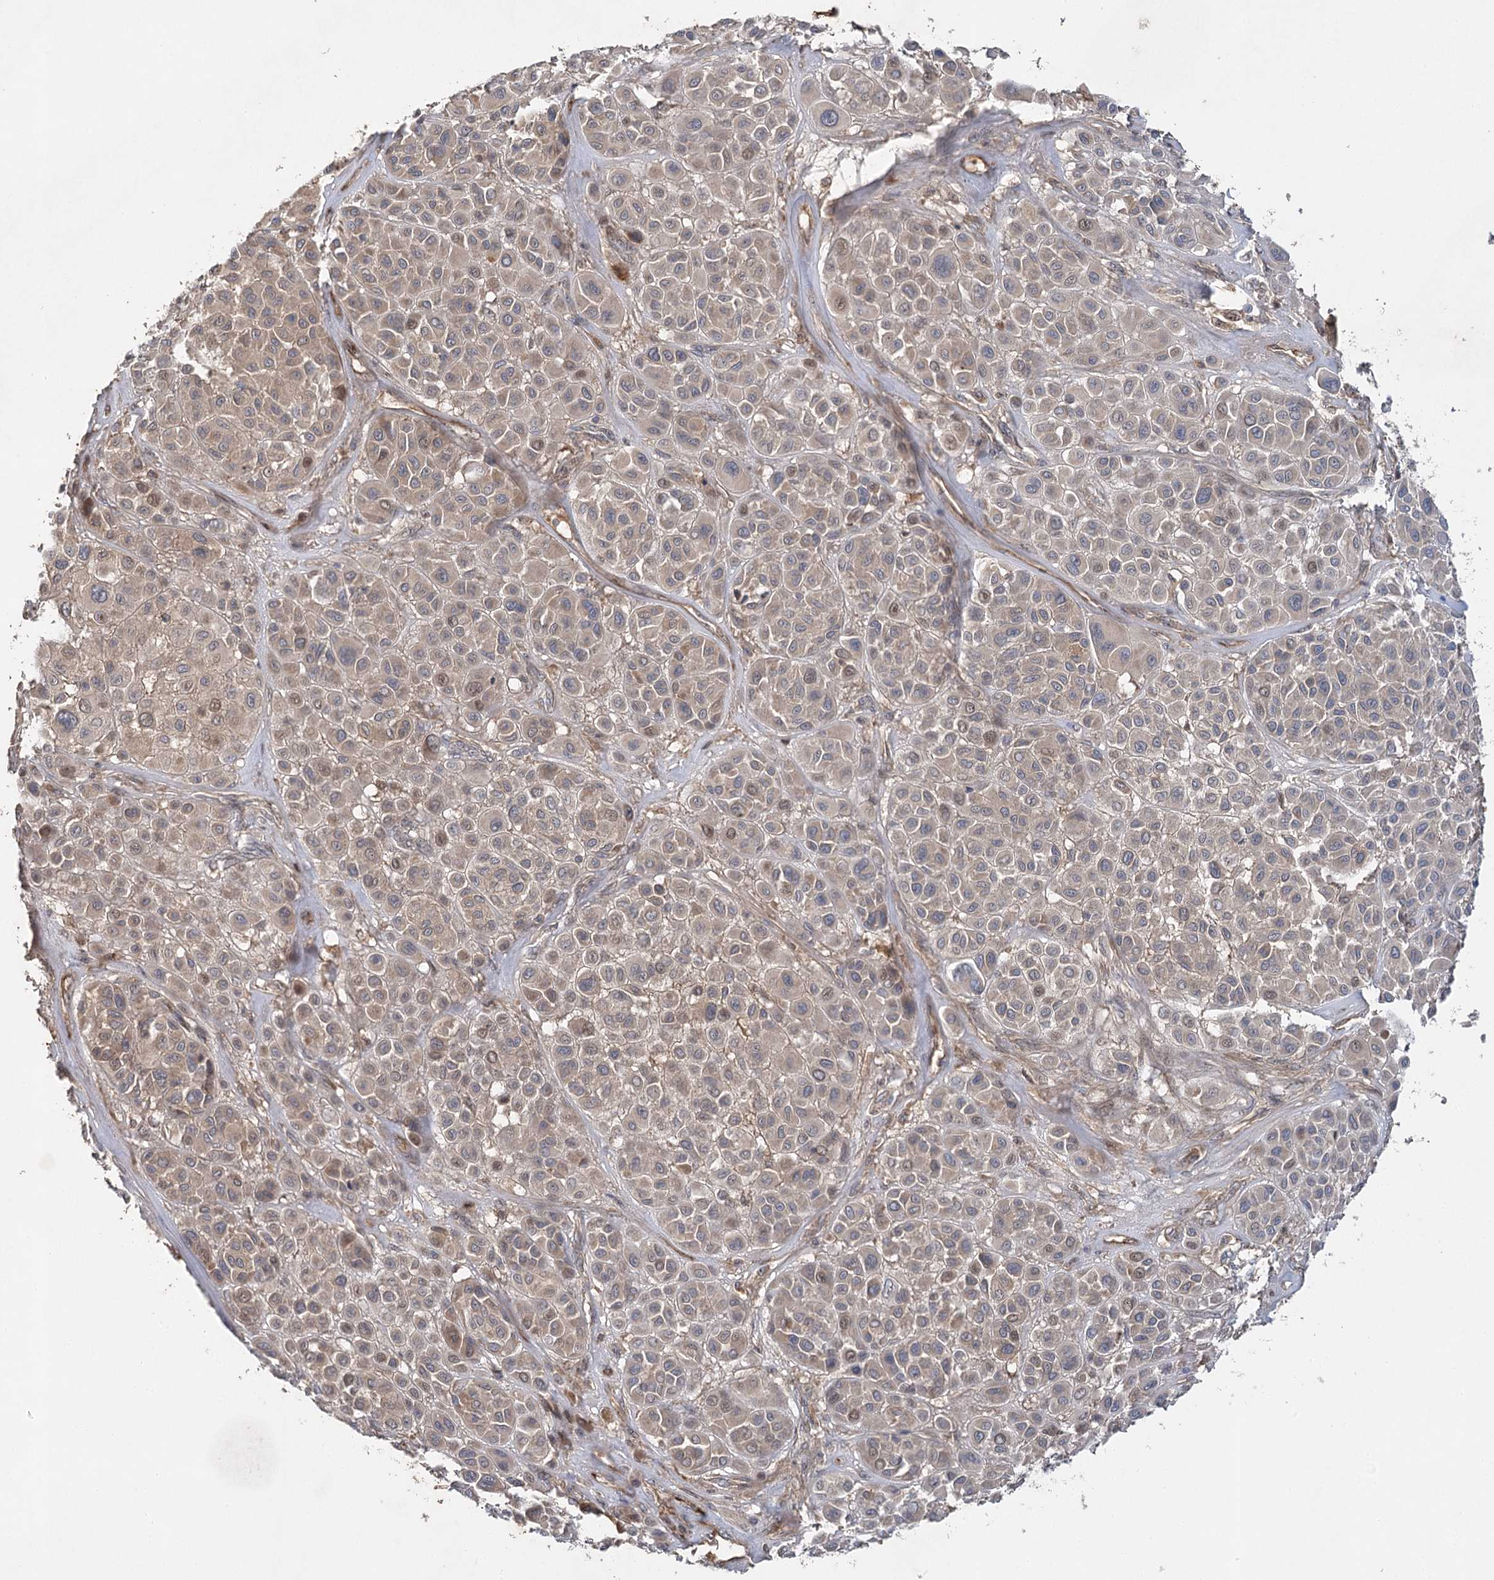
{"staining": {"intensity": "weak", "quantity": ">75%", "location": "cytoplasmic/membranous"}, "tissue": "melanoma", "cell_type": "Tumor cells", "image_type": "cancer", "snomed": [{"axis": "morphology", "description": "Malignant melanoma, Metastatic site"}, {"axis": "topography", "description": "Soft tissue"}], "caption": "Immunohistochemistry image of neoplastic tissue: human malignant melanoma (metastatic site) stained using IHC shows low levels of weak protein expression localized specifically in the cytoplasmic/membranous of tumor cells, appearing as a cytoplasmic/membranous brown color.", "gene": "RAPGEF6", "patient": {"sex": "male", "age": 41}}